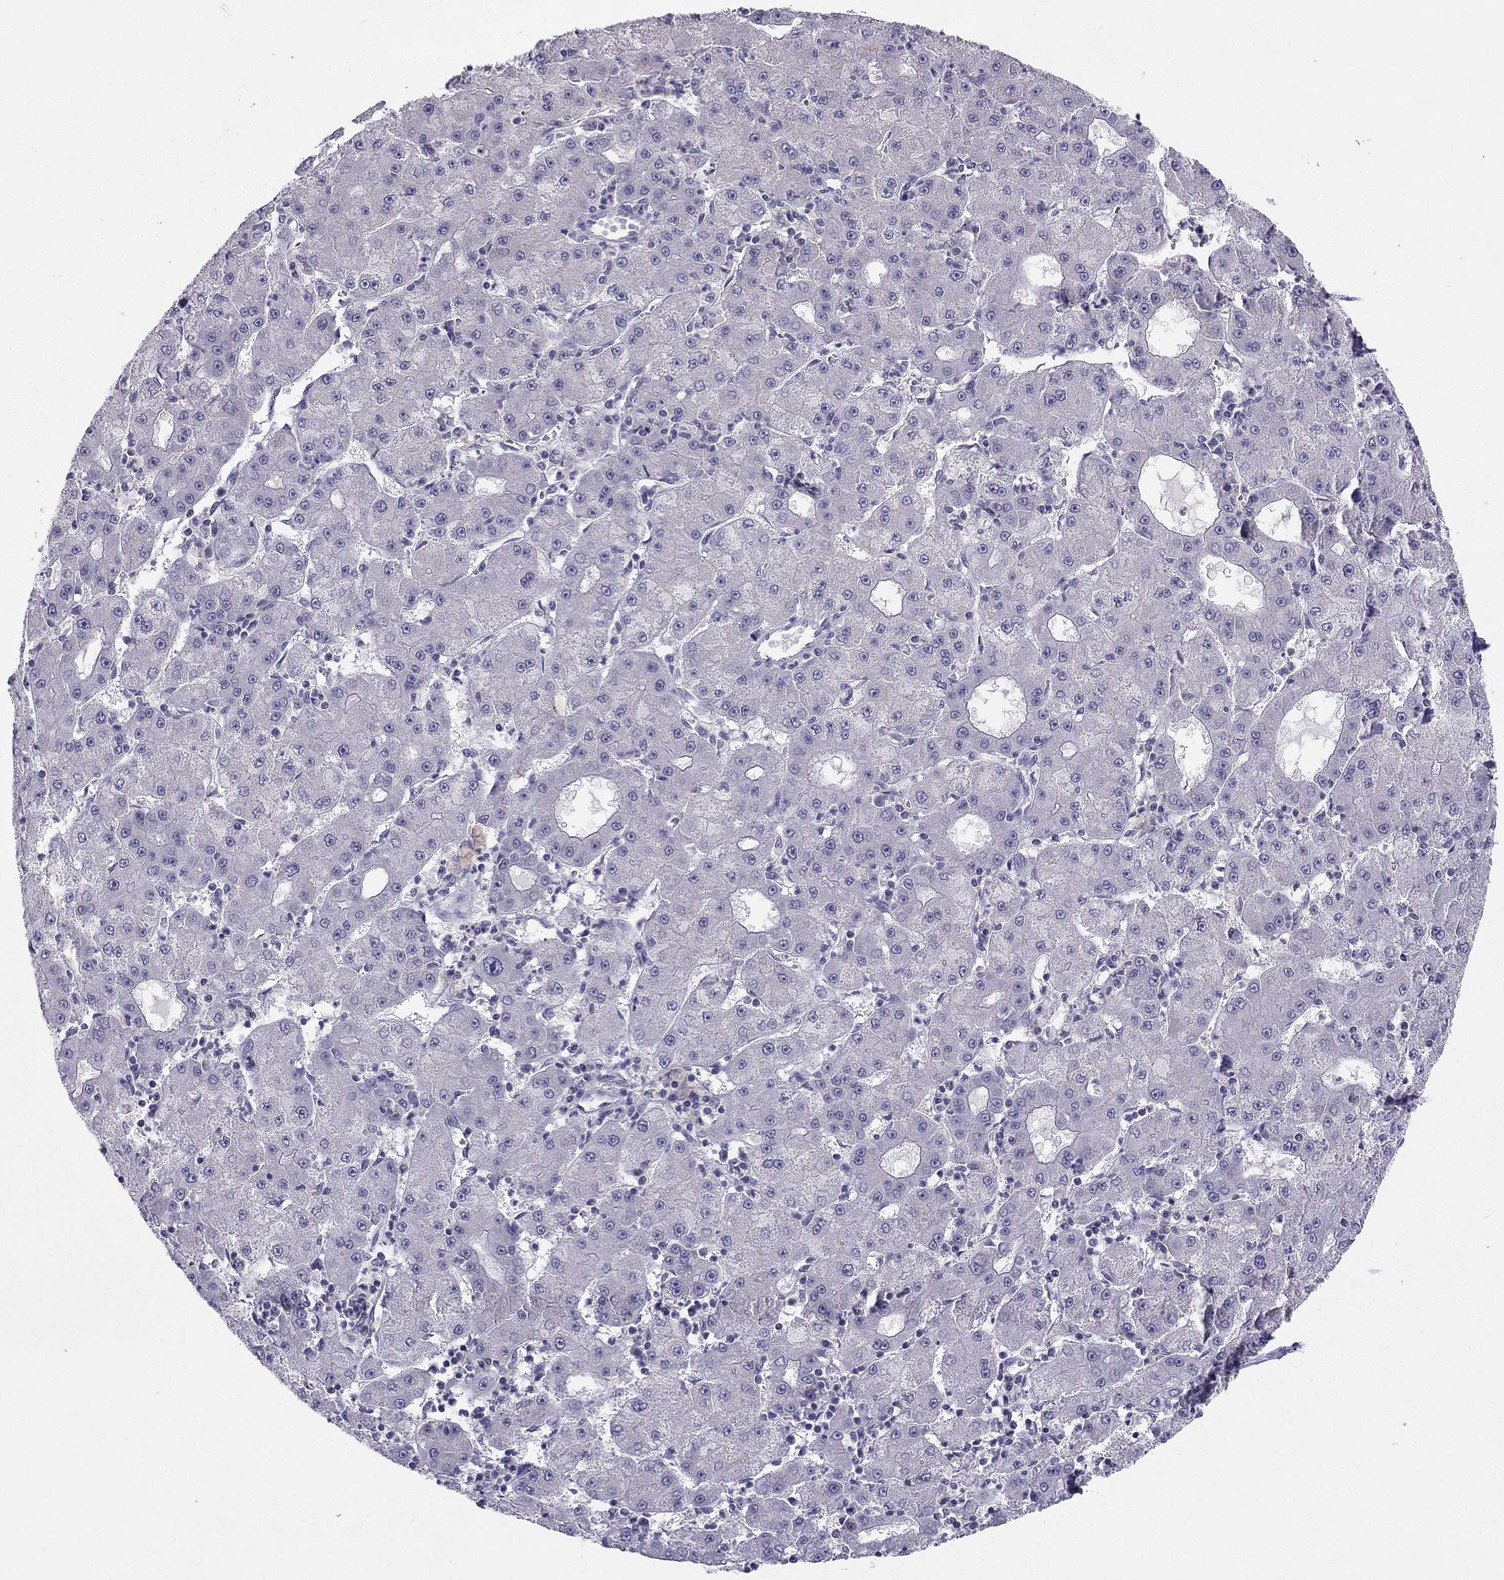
{"staining": {"intensity": "negative", "quantity": "none", "location": "none"}, "tissue": "liver cancer", "cell_type": "Tumor cells", "image_type": "cancer", "snomed": [{"axis": "morphology", "description": "Carcinoma, Hepatocellular, NOS"}, {"axis": "topography", "description": "Liver"}], "caption": "Immunohistochemistry image of neoplastic tissue: liver hepatocellular carcinoma stained with DAB shows no significant protein staining in tumor cells.", "gene": "SYT5", "patient": {"sex": "male", "age": 73}}